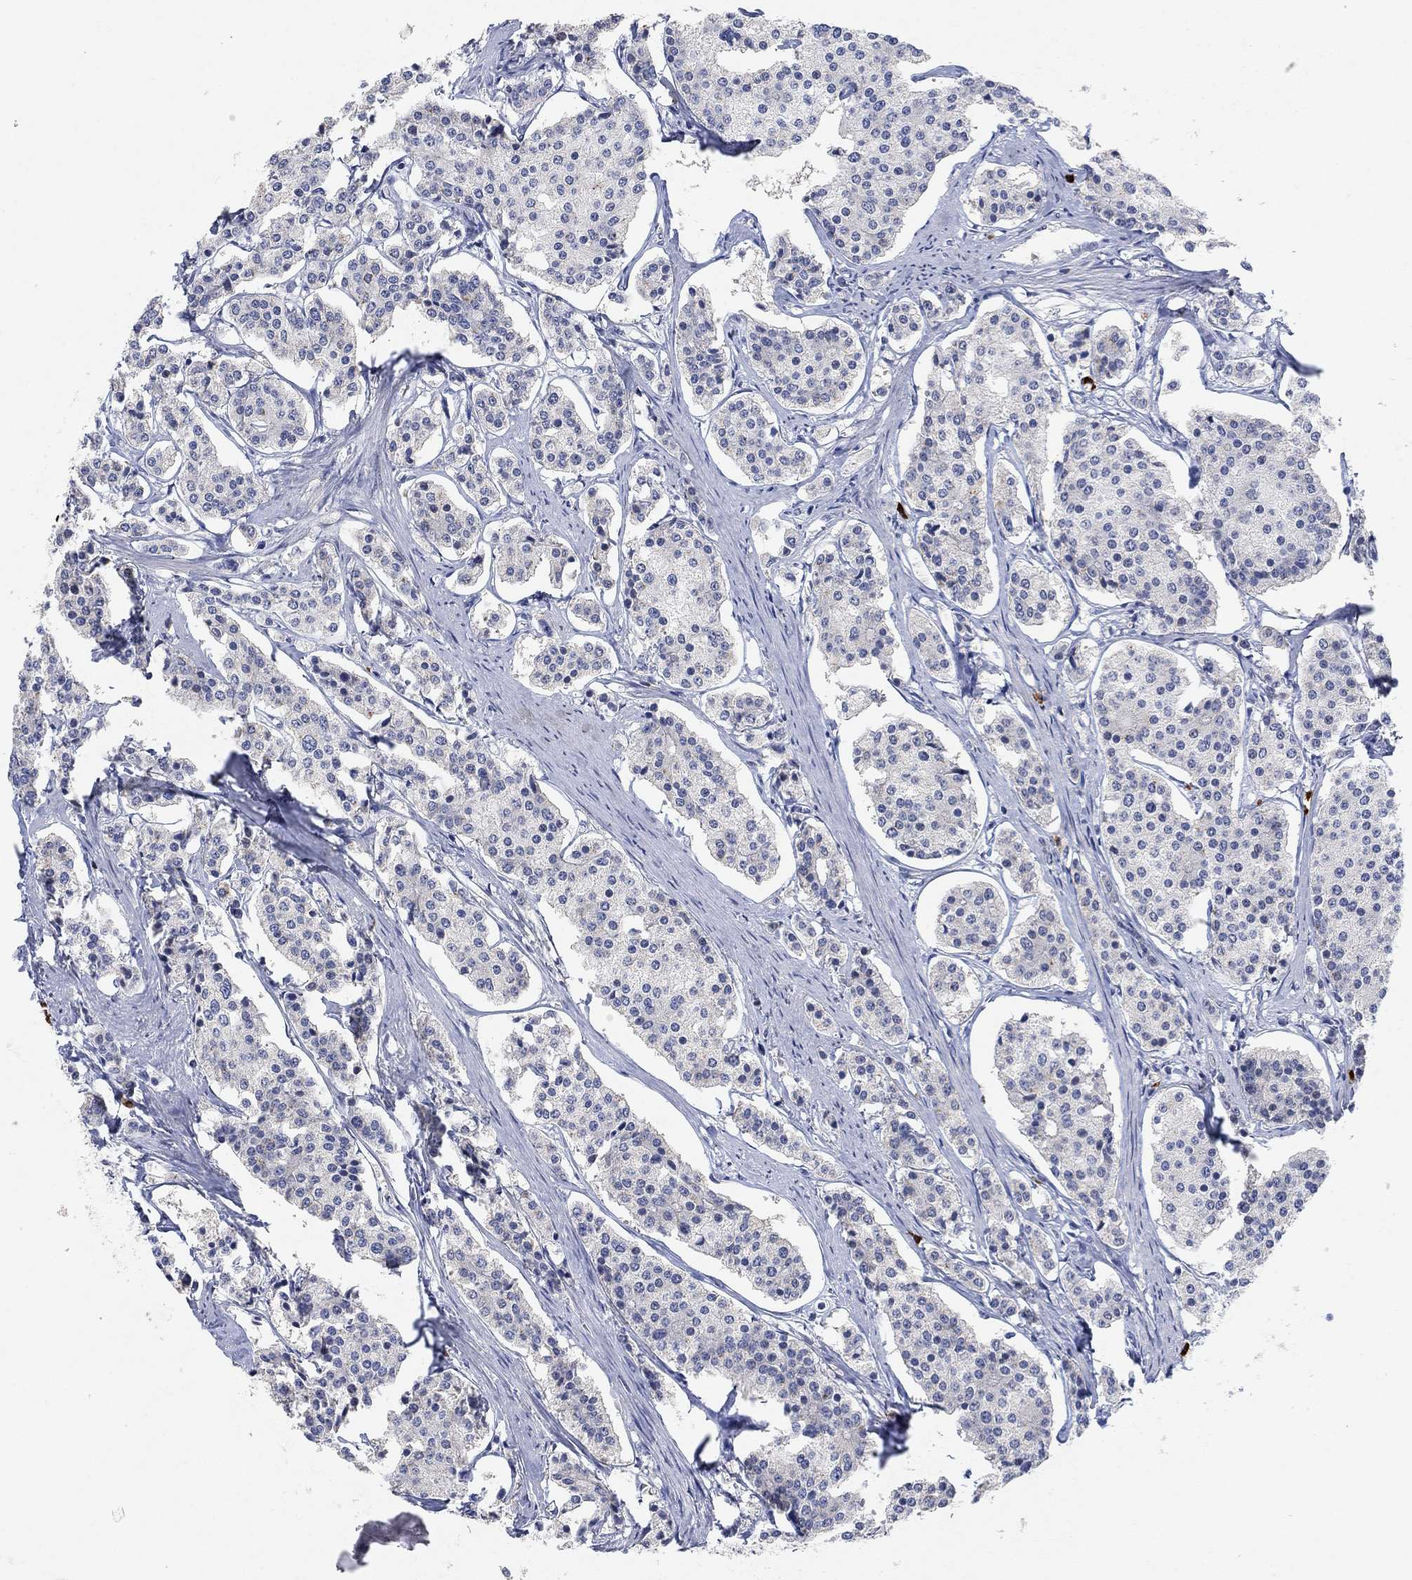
{"staining": {"intensity": "negative", "quantity": "none", "location": "none"}, "tissue": "carcinoid", "cell_type": "Tumor cells", "image_type": "cancer", "snomed": [{"axis": "morphology", "description": "Carcinoid, malignant, NOS"}, {"axis": "topography", "description": "Small intestine"}], "caption": "DAB immunohistochemical staining of carcinoid shows no significant staining in tumor cells. (Immunohistochemistry (ihc), brightfield microscopy, high magnification).", "gene": "VAT1L", "patient": {"sex": "female", "age": 65}}